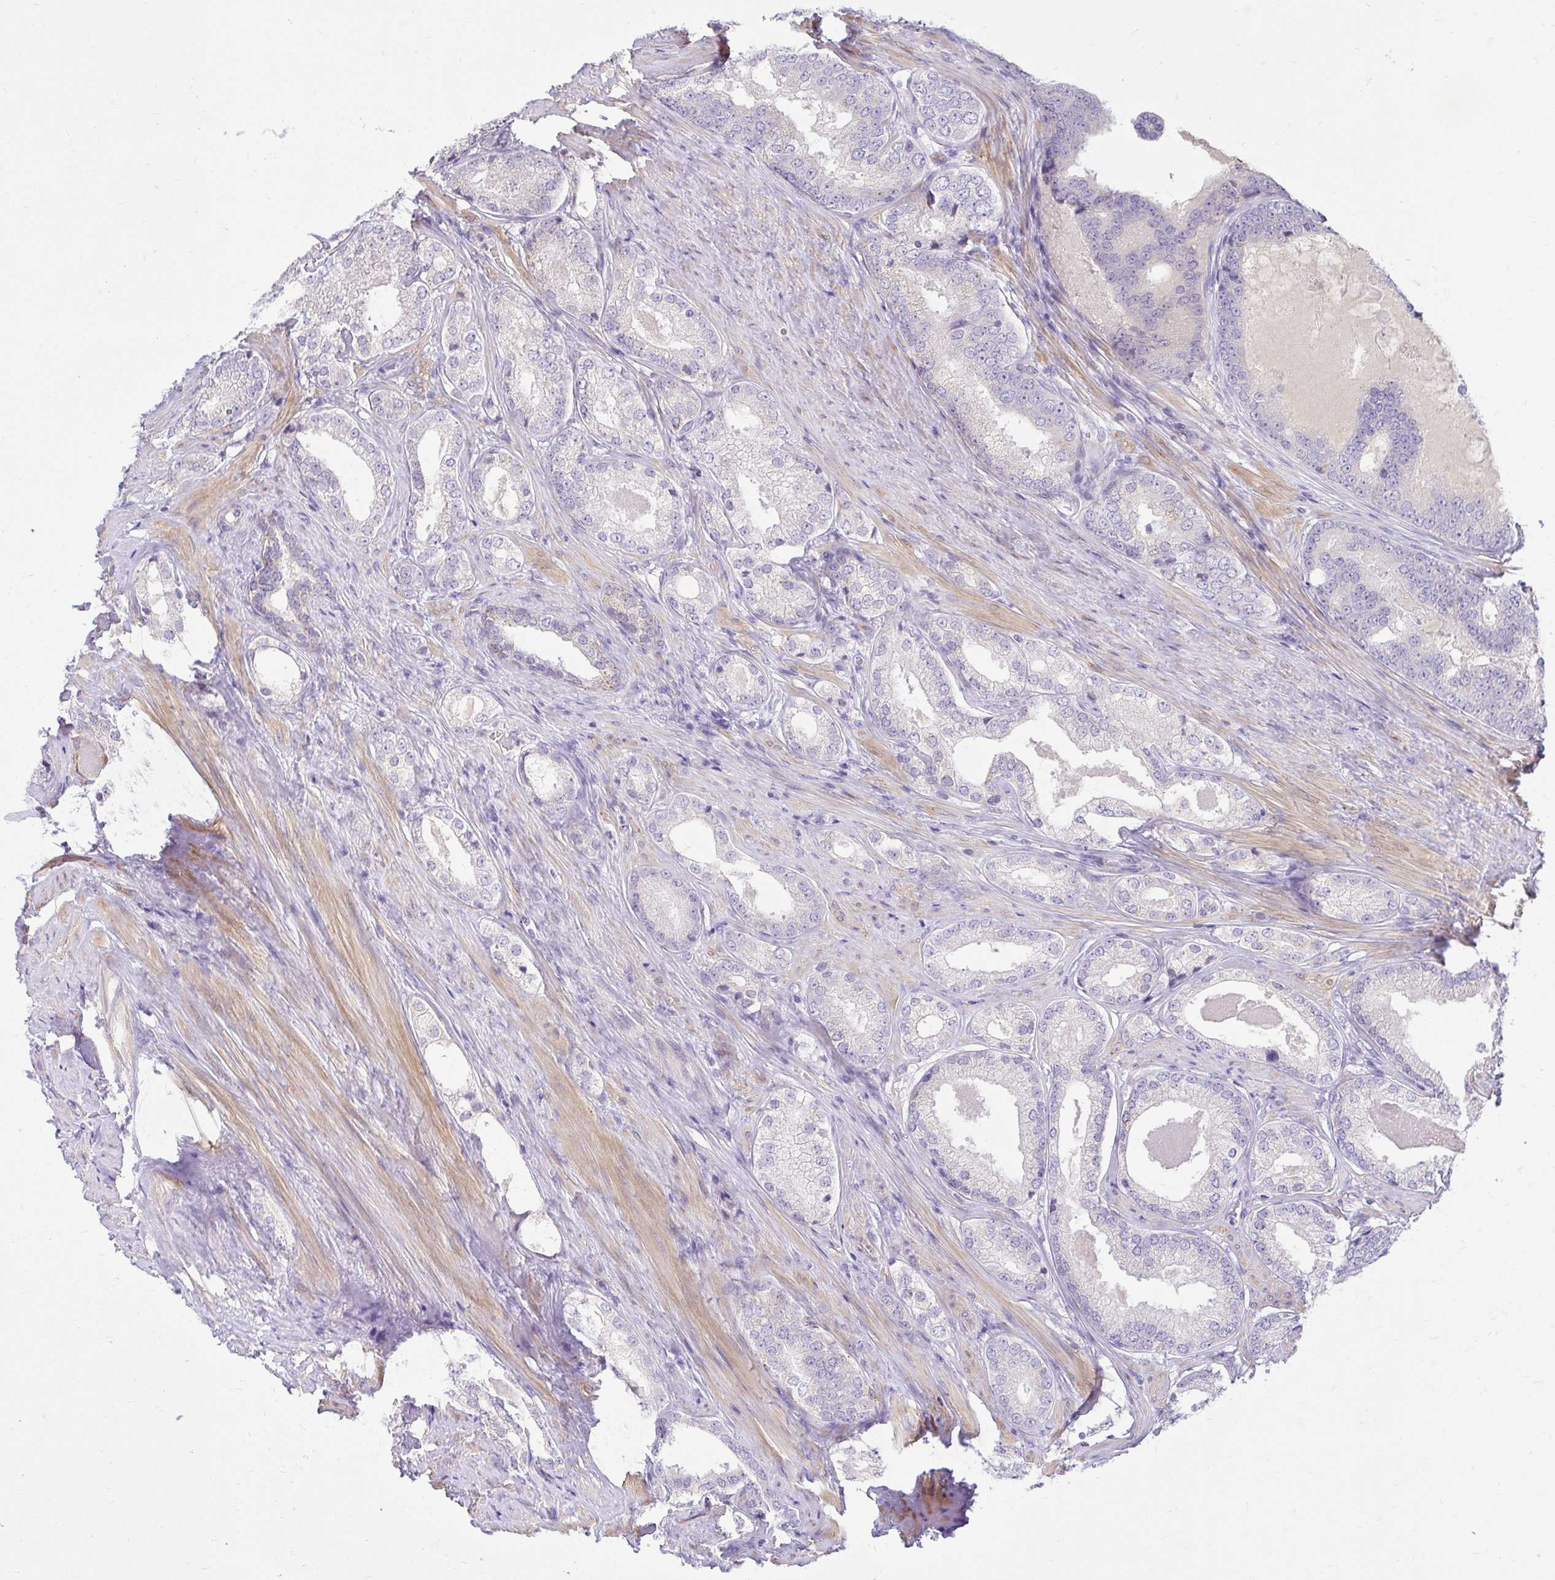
{"staining": {"intensity": "negative", "quantity": "none", "location": "none"}, "tissue": "prostate cancer", "cell_type": "Tumor cells", "image_type": "cancer", "snomed": [{"axis": "morphology", "description": "Adenocarcinoma, NOS"}, {"axis": "morphology", "description": "Adenocarcinoma, Low grade"}, {"axis": "topography", "description": "Prostate"}], "caption": "Low-grade adenocarcinoma (prostate) was stained to show a protein in brown. There is no significant positivity in tumor cells. (Stains: DAB IHC with hematoxylin counter stain, Microscopy: brightfield microscopy at high magnification).", "gene": "PKN3", "patient": {"sex": "male", "age": 68}}